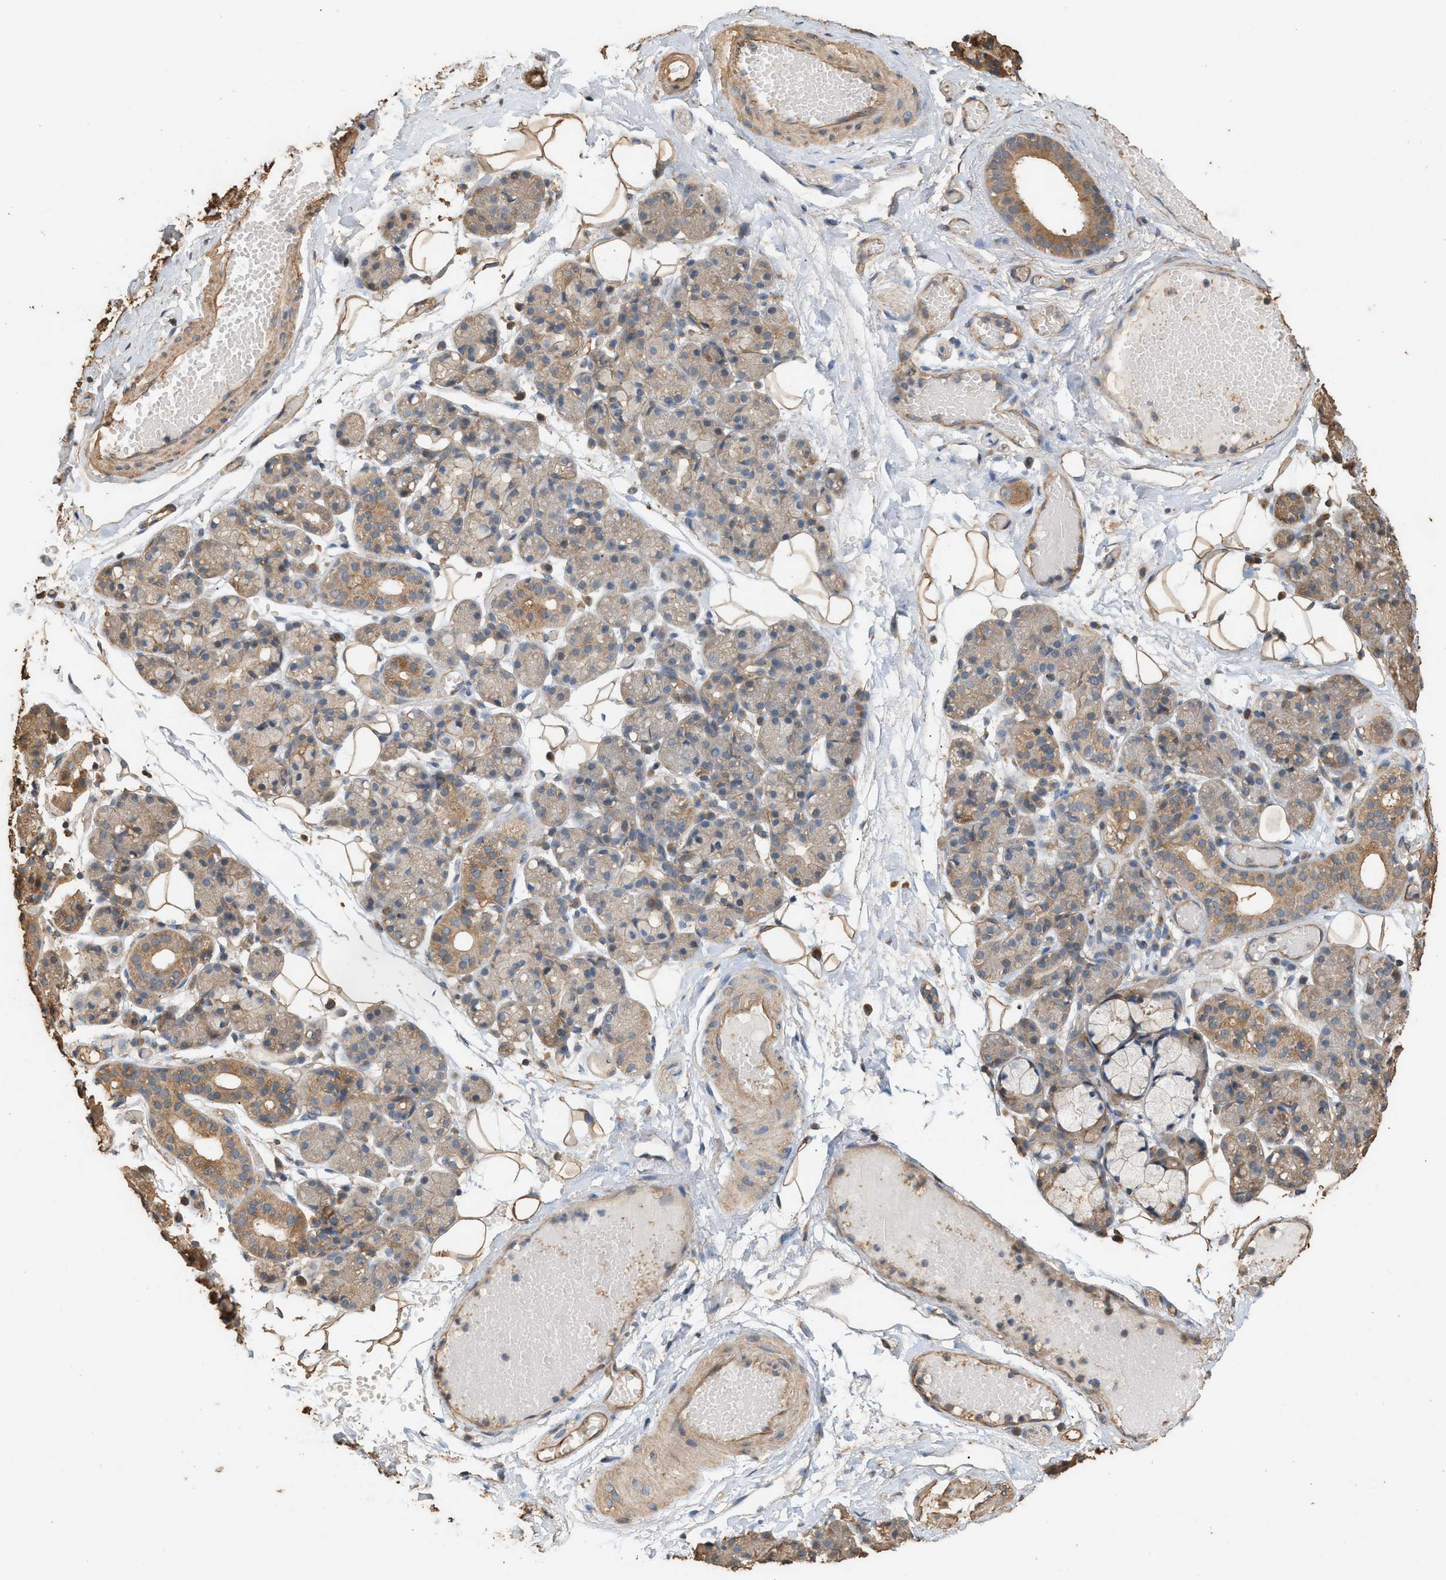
{"staining": {"intensity": "weak", "quantity": "25%-75%", "location": "cytoplasmic/membranous"}, "tissue": "salivary gland", "cell_type": "Glandular cells", "image_type": "normal", "snomed": [{"axis": "morphology", "description": "Normal tissue, NOS"}, {"axis": "topography", "description": "Salivary gland"}], "caption": "Benign salivary gland reveals weak cytoplasmic/membranous staining in about 25%-75% of glandular cells The staining was performed using DAB (3,3'-diaminobenzidine), with brown indicating positive protein expression. Nuclei are stained blue with hematoxylin..", "gene": "DCAF7", "patient": {"sex": "male", "age": 63}}